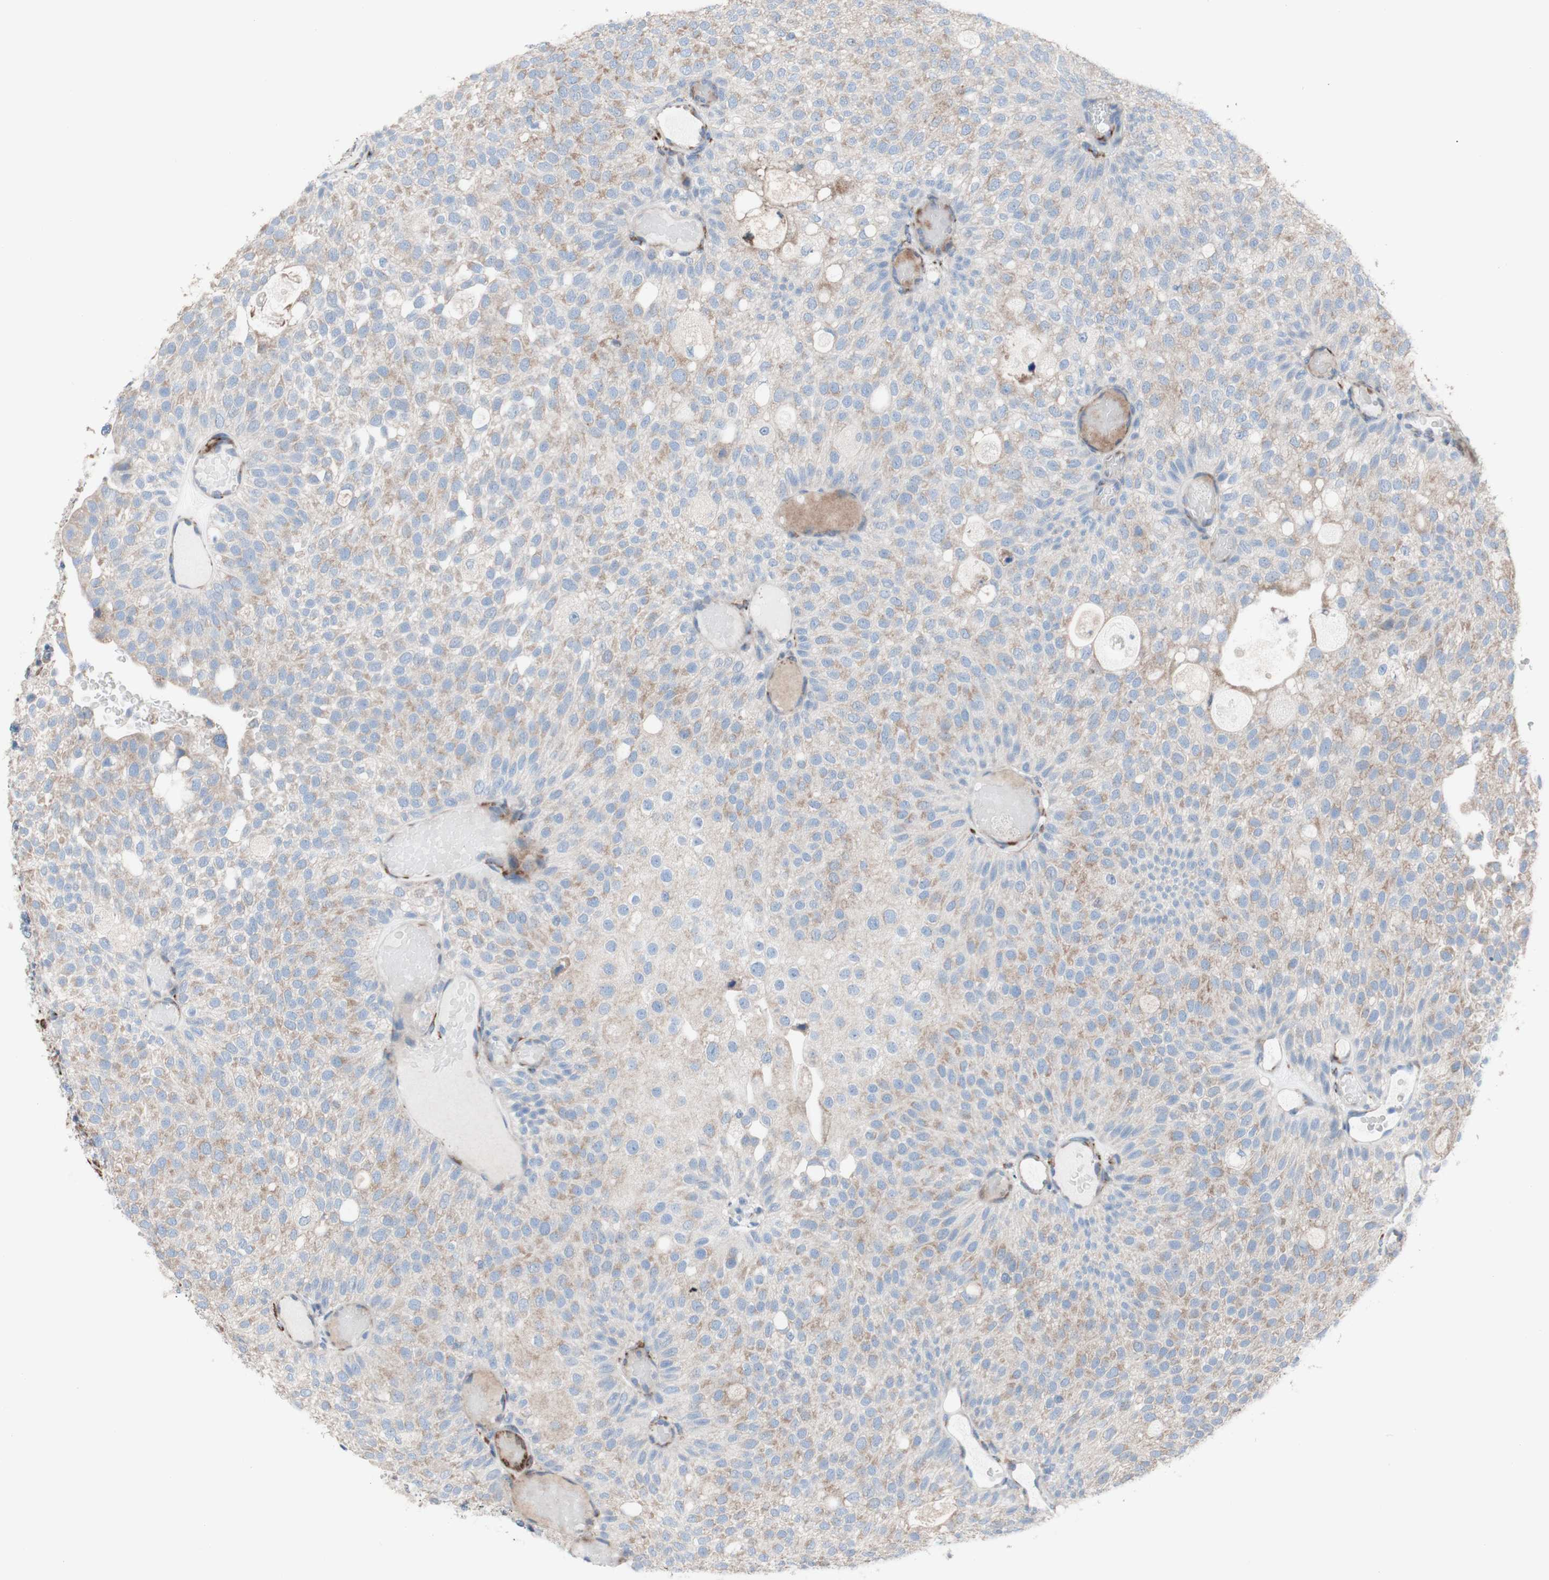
{"staining": {"intensity": "weak", "quantity": "25%-75%", "location": "cytoplasmic/membranous"}, "tissue": "urothelial cancer", "cell_type": "Tumor cells", "image_type": "cancer", "snomed": [{"axis": "morphology", "description": "Urothelial carcinoma, Low grade"}, {"axis": "topography", "description": "Urinary bladder"}], "caption": "Weak cytoplasmic/membranous staining is seen in approximately 25%-75% of tumor cells in urothelial cancer.", "gene": "AGPAT5", "patient": {"sex": "male", "age": 78}}